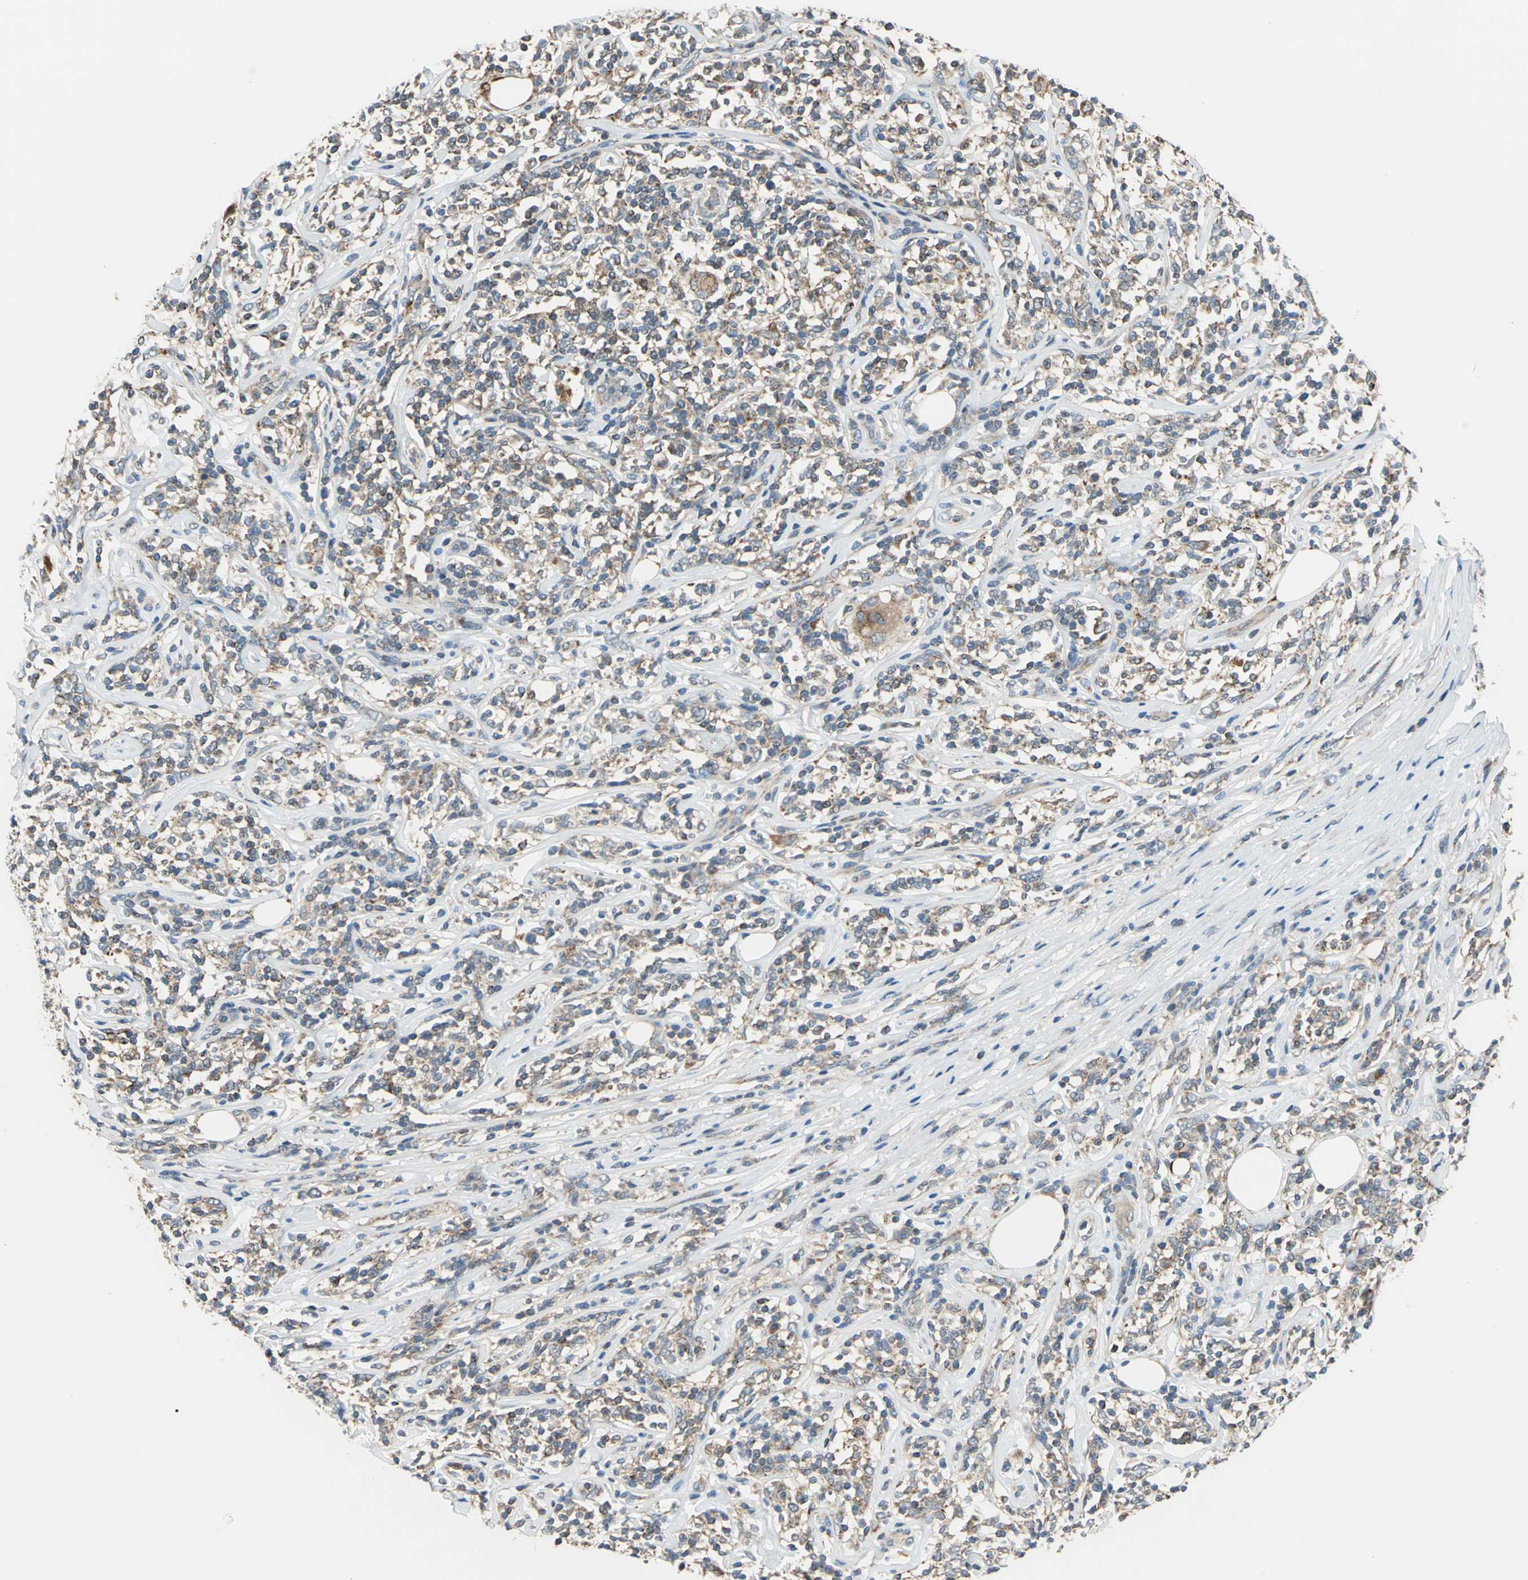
{"staining": {"intensity": "moderate", "quantity": "<25%", "location": "cytoplasmic/membranous"}, "tissue": "lymphoma", "cell_type": "Tumor cells", "image_type": "cancer", "snomed": [{"axis": "morphology", "description": "Malignant lymphoma, non-Hodgkin's type, High grade"}, {"axis": "topography", "description": "Lymph node"}], "caption": "Brown immunohistochemical staining in human lymphoma reveals moderate cytoplasmic/membranous staining in approximately <25% of tumor cells. (DAB IHC, brown staining for protein, blue staining for nuclei).", "gene": "TRAK1", "patient": {"sex": "female", "age": 84}}